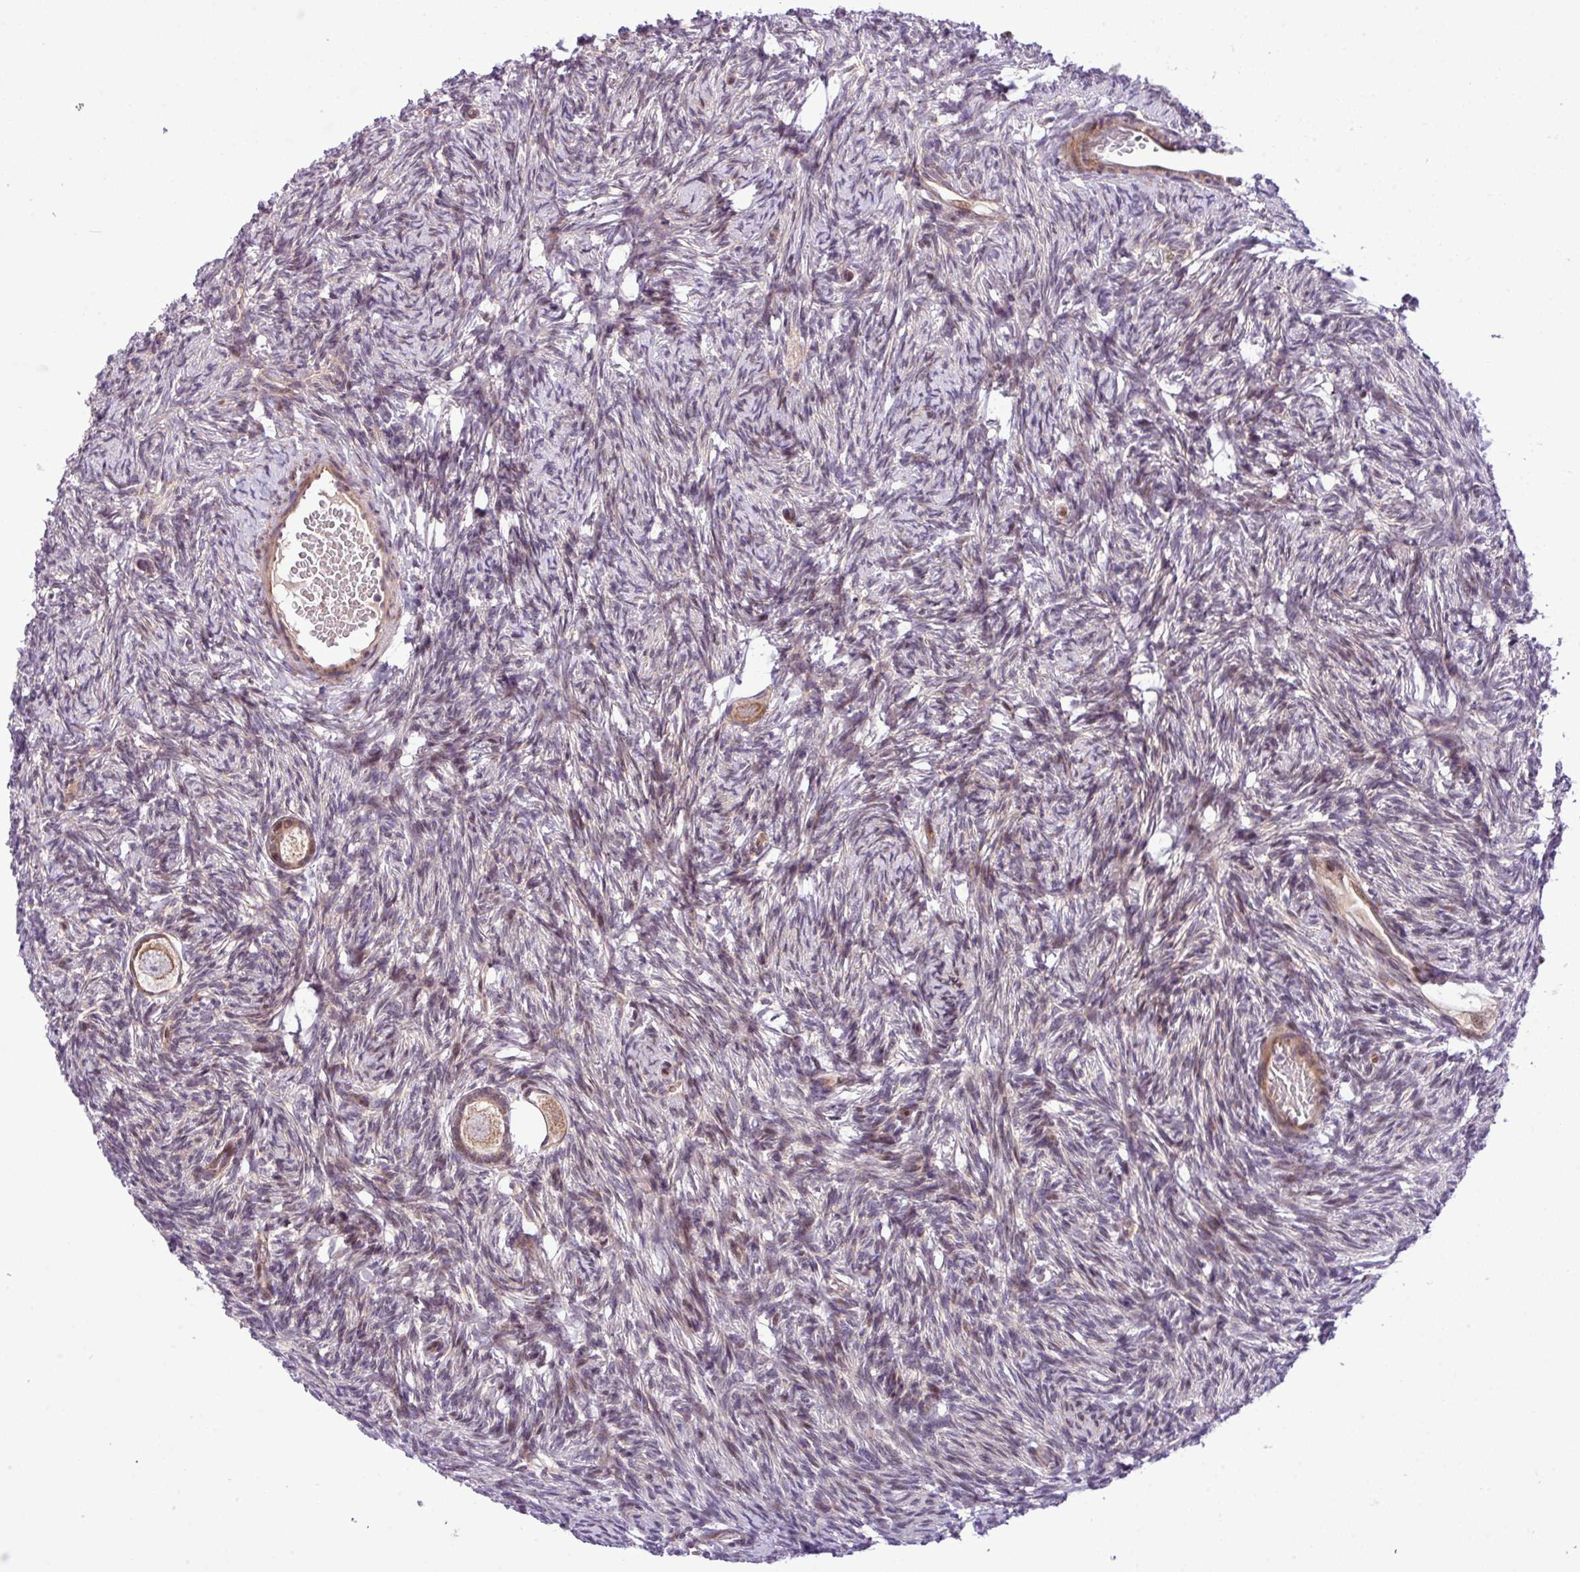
{"staining": {"intensity": "moderate", "quantity": ">75%", "location": "cytoplasmic/membranous"}, "tissue": "ovary", "cell_type": "Follicle cells", "image_type": "normal", "snomed": [{"axis": "morphology", "description": "Normal tissue, NOS"}, {"axis": "topography", "description": "Ovary"}], "caption": "IHC of unremarkable human ovary displays medium levels of moderate cytoplasmic/membranous expression in about >75% of follicle cells.", "gene": "B3GNT9", "patient": {"sex": "female", "age": 33}}